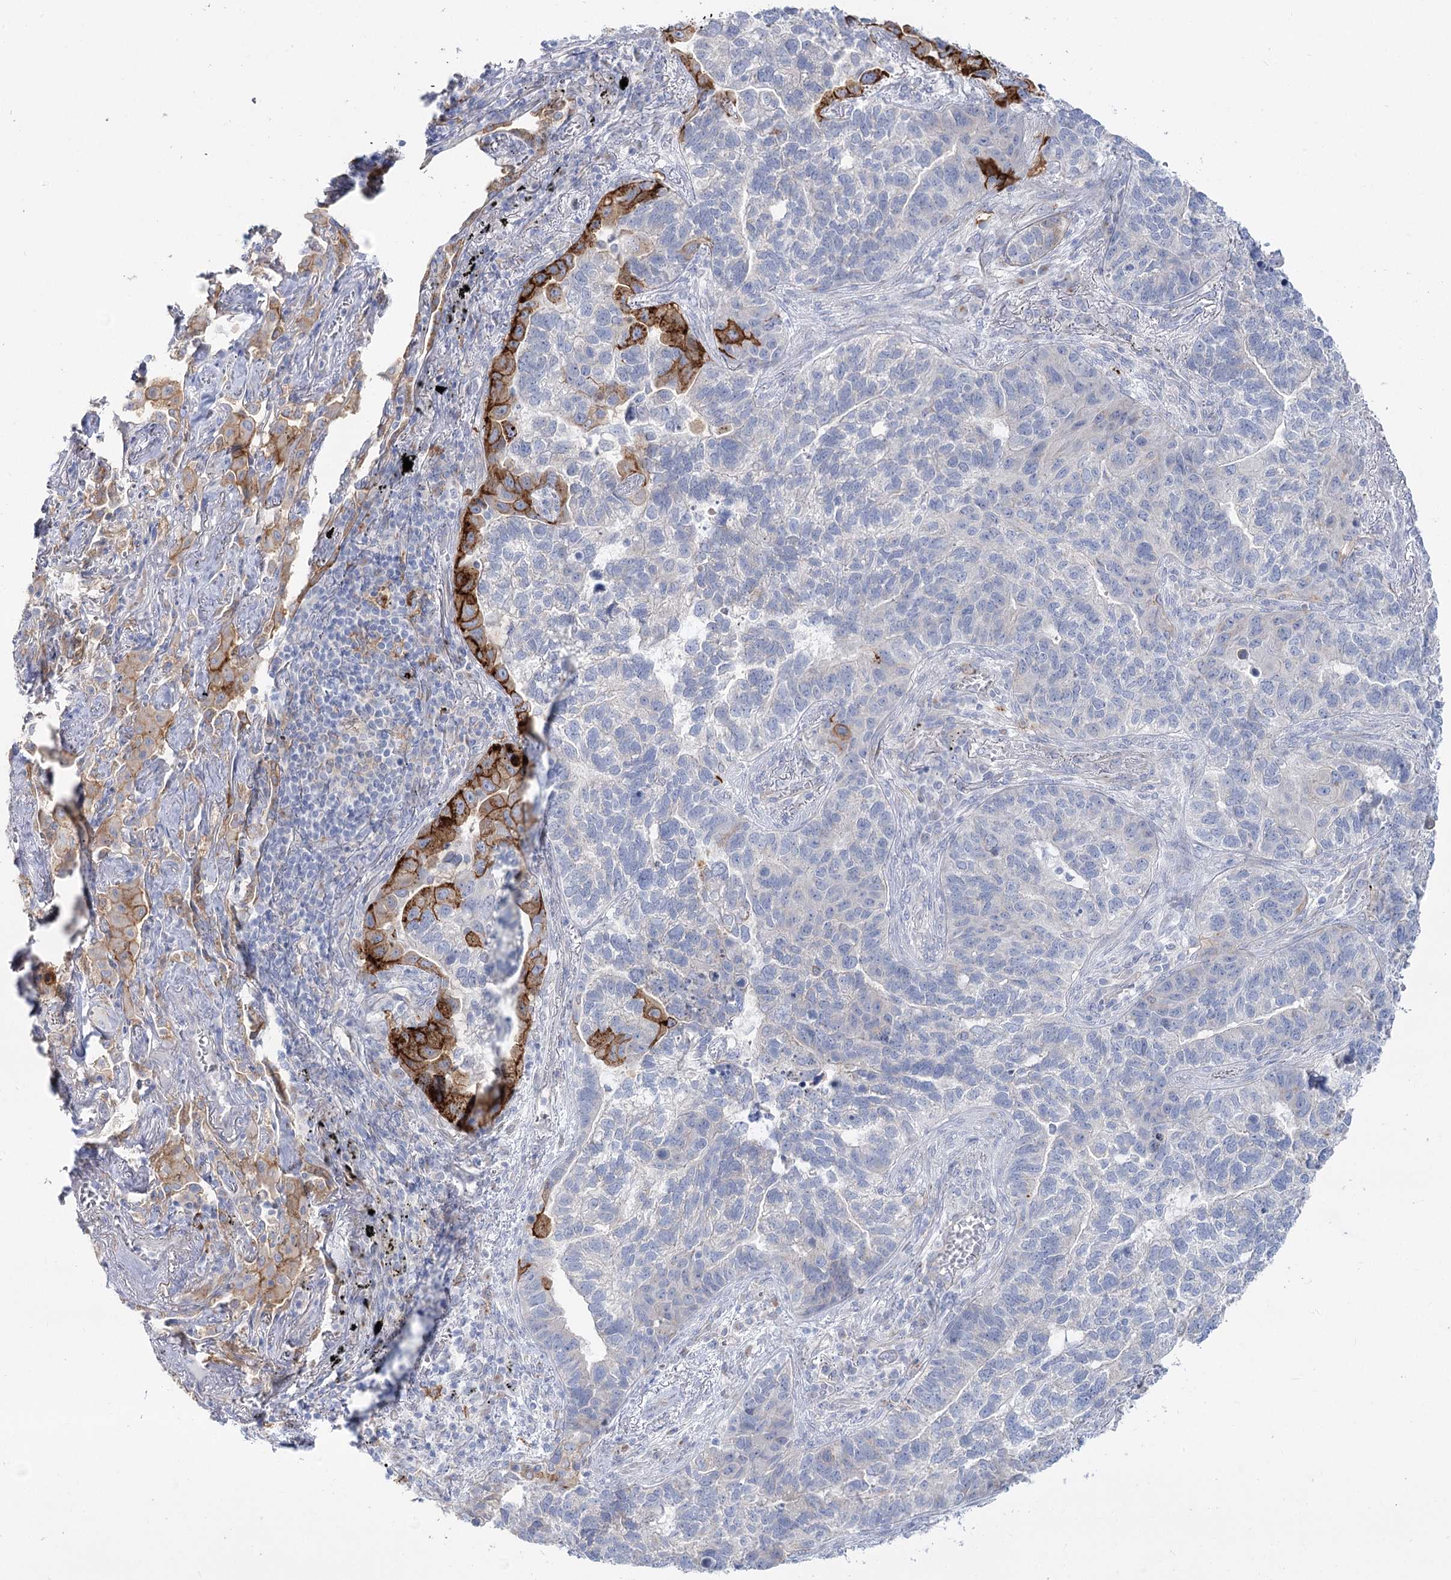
{"staining": {"intensity": "strong", "quantity": "<25%", "location": "cytoplasmic/membranous"}, "tissue": "lung cancer", "cell_type": "Tumor cells", "image_type": "cancer", "snomed": [{"axis": "morphology", "description": "Adenocarcinoma, NOS"}, {"axis": "topography", "description": "Lung"}], "caption": "Immunohistochemistry (IHC) of human lung adenocarcinoma reveals medium levels of strong cytoplasmic/membranous positivity in about <25% of tumor cells. (DAB (3,3'-diaminobenzidine) IHC with brightfield microscopy, high magnification).", "gene": "SUOX", "patient": {"sex": "male", "age": 67}}